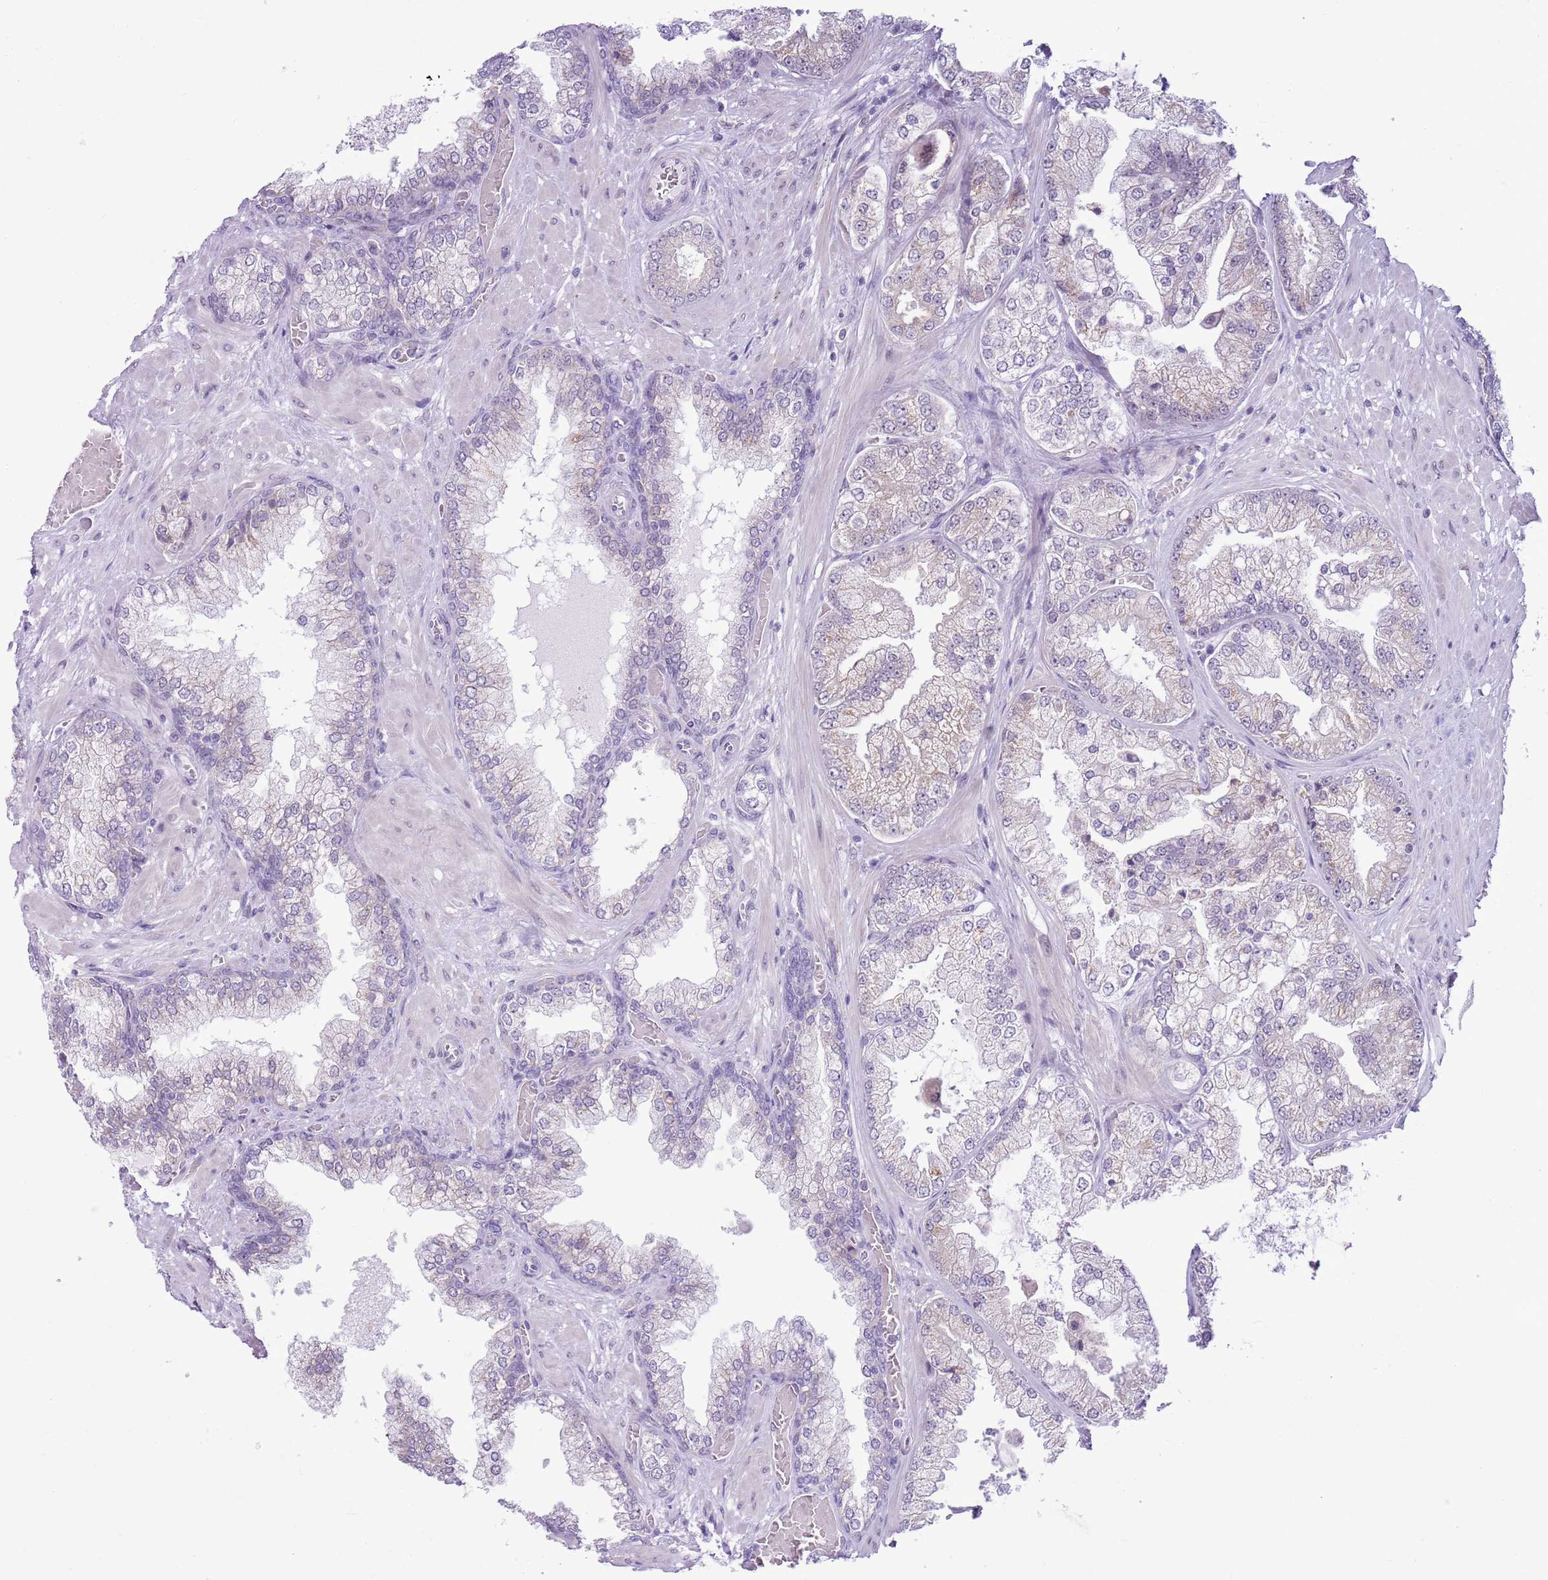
{"staining": {"intensity": "negative", "quantity": "none", "location": "none"}, "tissue": "prostate cancer", "cell_type": "Tumor cells", "image_type": "cancer", "snomed": [{"axis": "morphology", "description": "Adenocarcinoma, Low grade"}, {"axis": "topography", "description": "Prostate"}], "caption": "An image of human prostate cancer is negative for staining in tumor cells.", "gene": "ZNF576", "patient": {"sex": "male", "age": 57}}